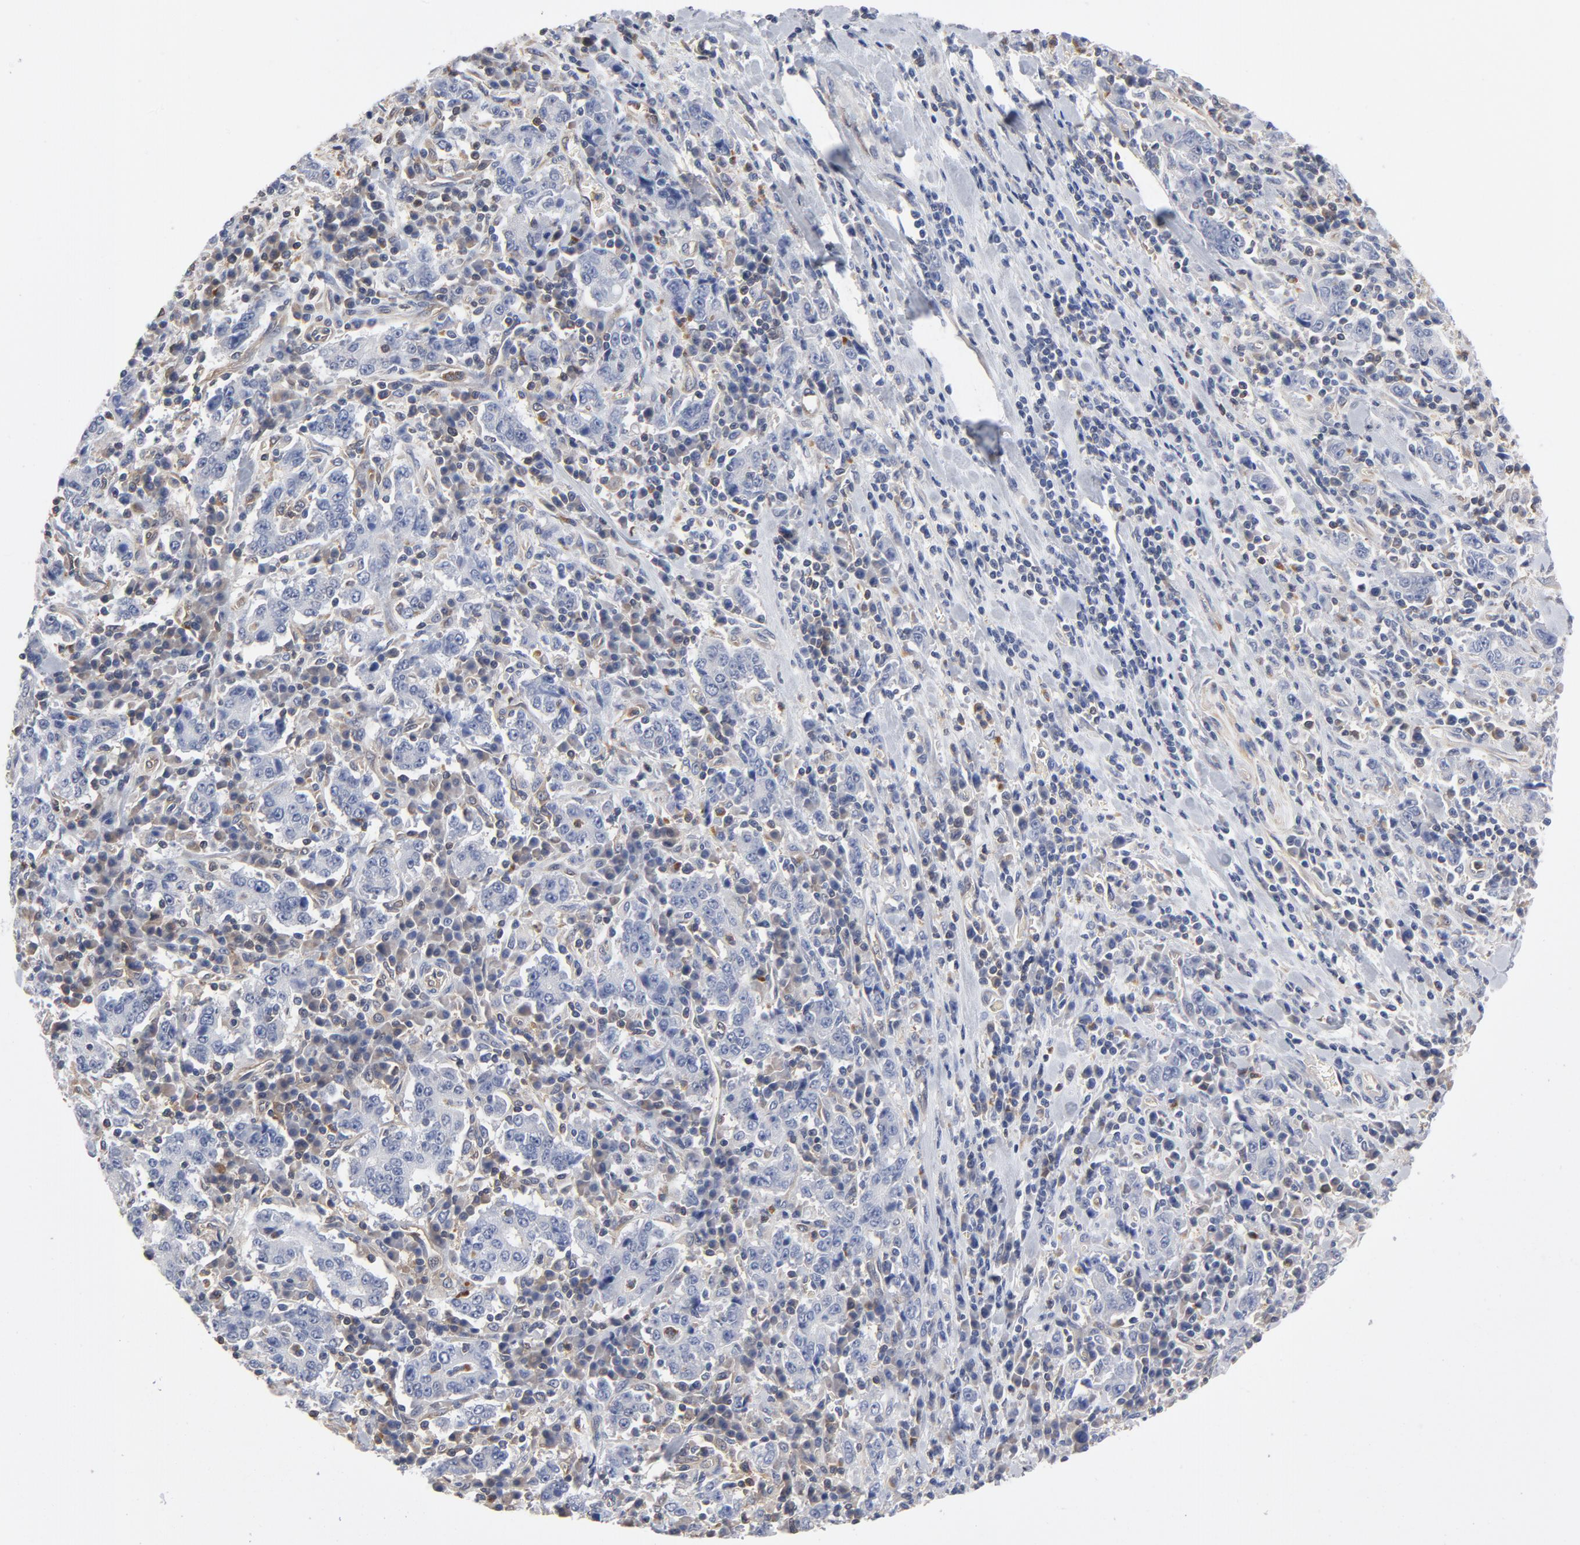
{"staining": {"intensity": "negative", "quantity": "none", "location": "none"}, "tissue": "stomach cancer", "cell_type": "Tumor cells", "image_type": "cancer", "snomed": [{"axis": "morphology", "description": "Normal tissue, NOS"}, {"axis": "morphology", "description": "Adenocarcinoma, NOS"}, {"axis": "topography", "description": "Stomach, upper"}, {"axis": "topography", "description": "Stomach"}], "caption": "An immunohistochemistry (IHC) image of stomach cancer (adenocarcinoma) is shown. There is no staining in tumor cells of stomach cancer (adenocarcinoma). (DAB (3,3'-diaminobenzidine) IHC visualized using brightfield microscopy, high magnification).", "gene": "ASMTL", "patient": {"sex": "male", "age": 59}}